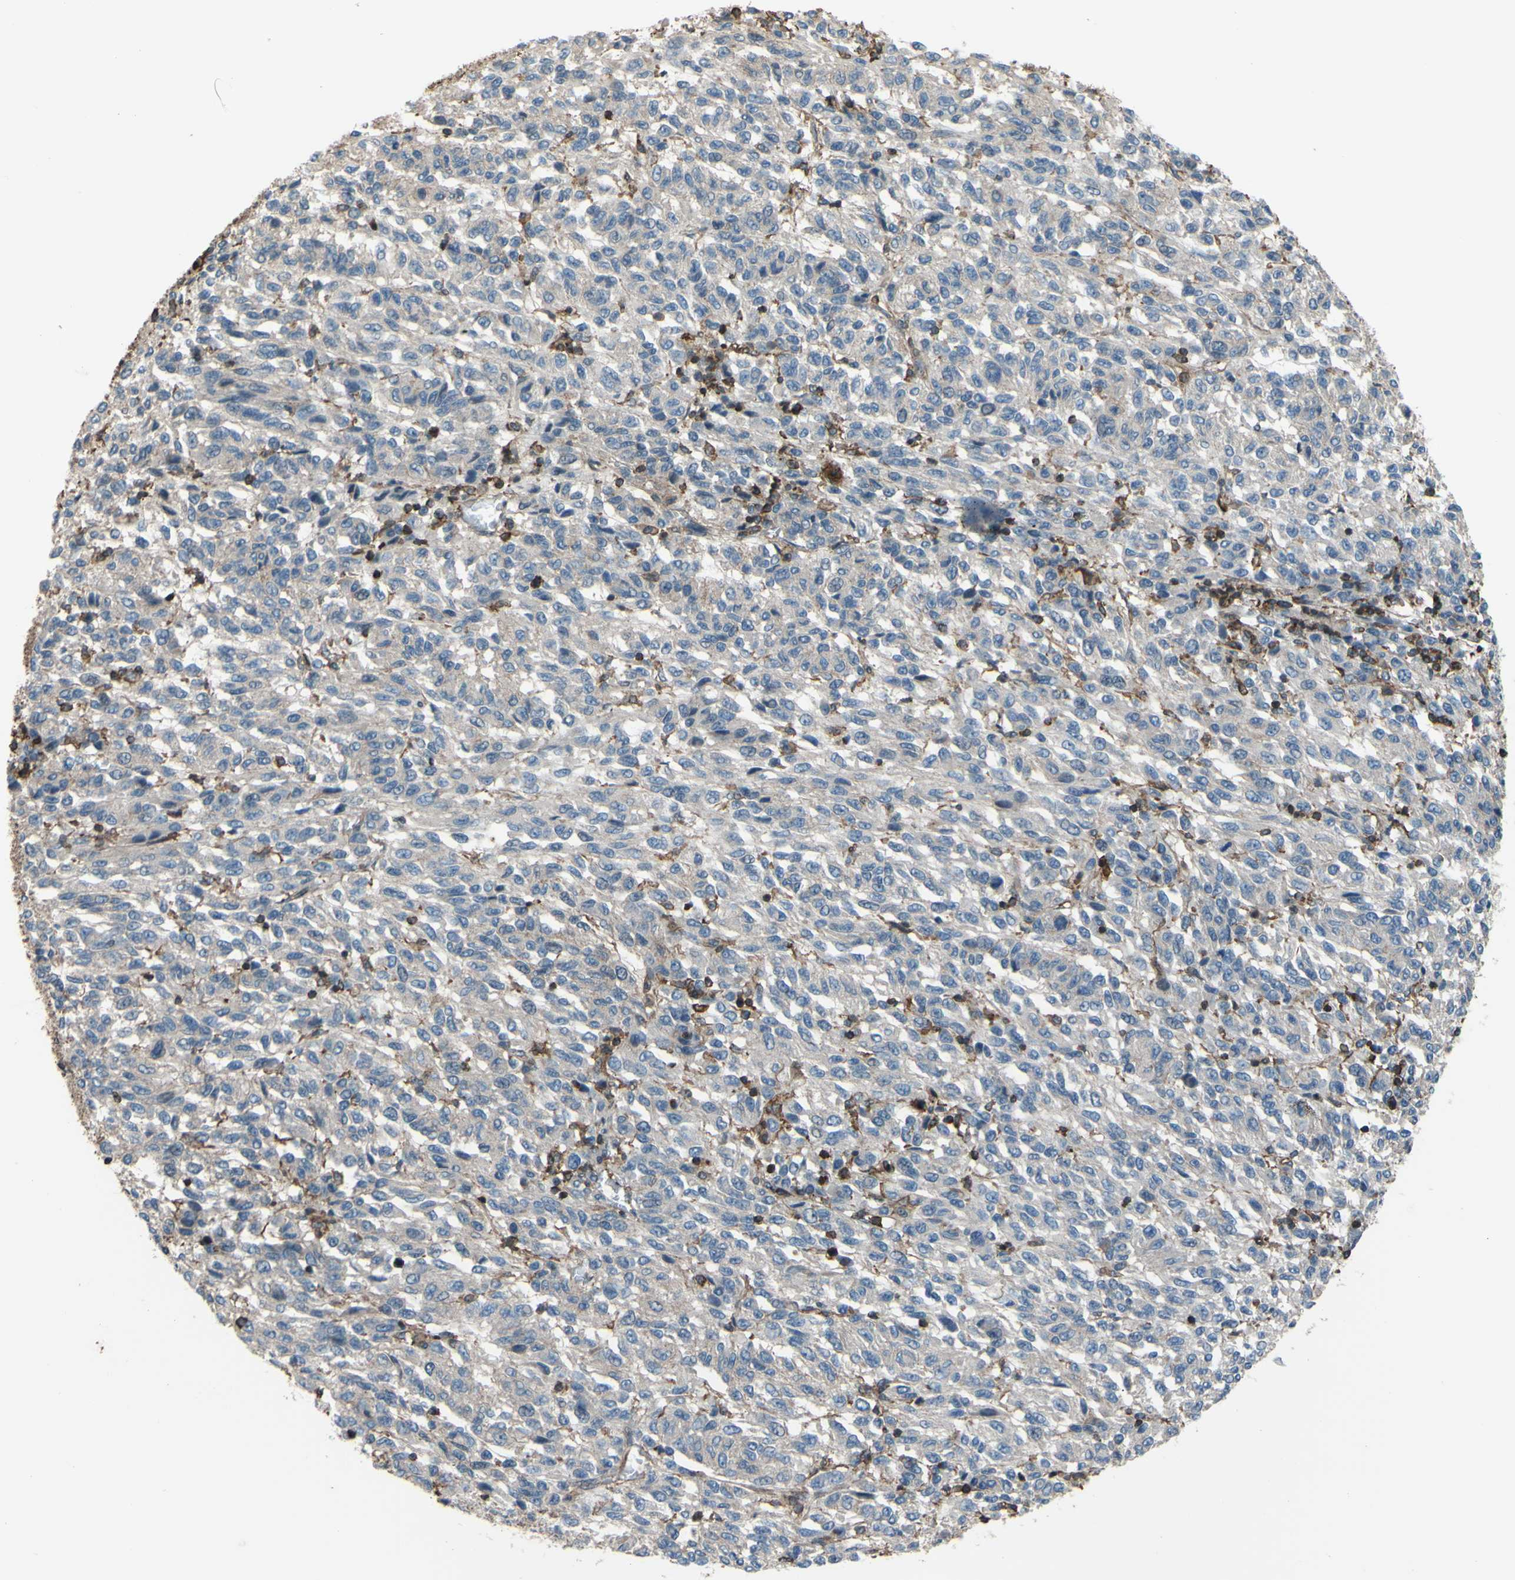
{"staining": {"intensity": "negative", "quantity": "none", "location": "none"}, "tissue": "melanoma", "cell_type": "Tumor cells", "image_type": "cancer", "snomed": [{"axis": "morphology", "description": "Malignant melanoma, Metastatic site"}, {"axis": "topography", "description": "Lung"}], "caption": "Immunohistochemical staining of human malignant melanoma (metastatic site) demonstrates no significant expression in tumor cells. (DAB (3,3'-diaminobenzidine) immunohistochemistry, high magnification).", "gene": "ADD3", "patient": {"sex": "male", "age": 64}}